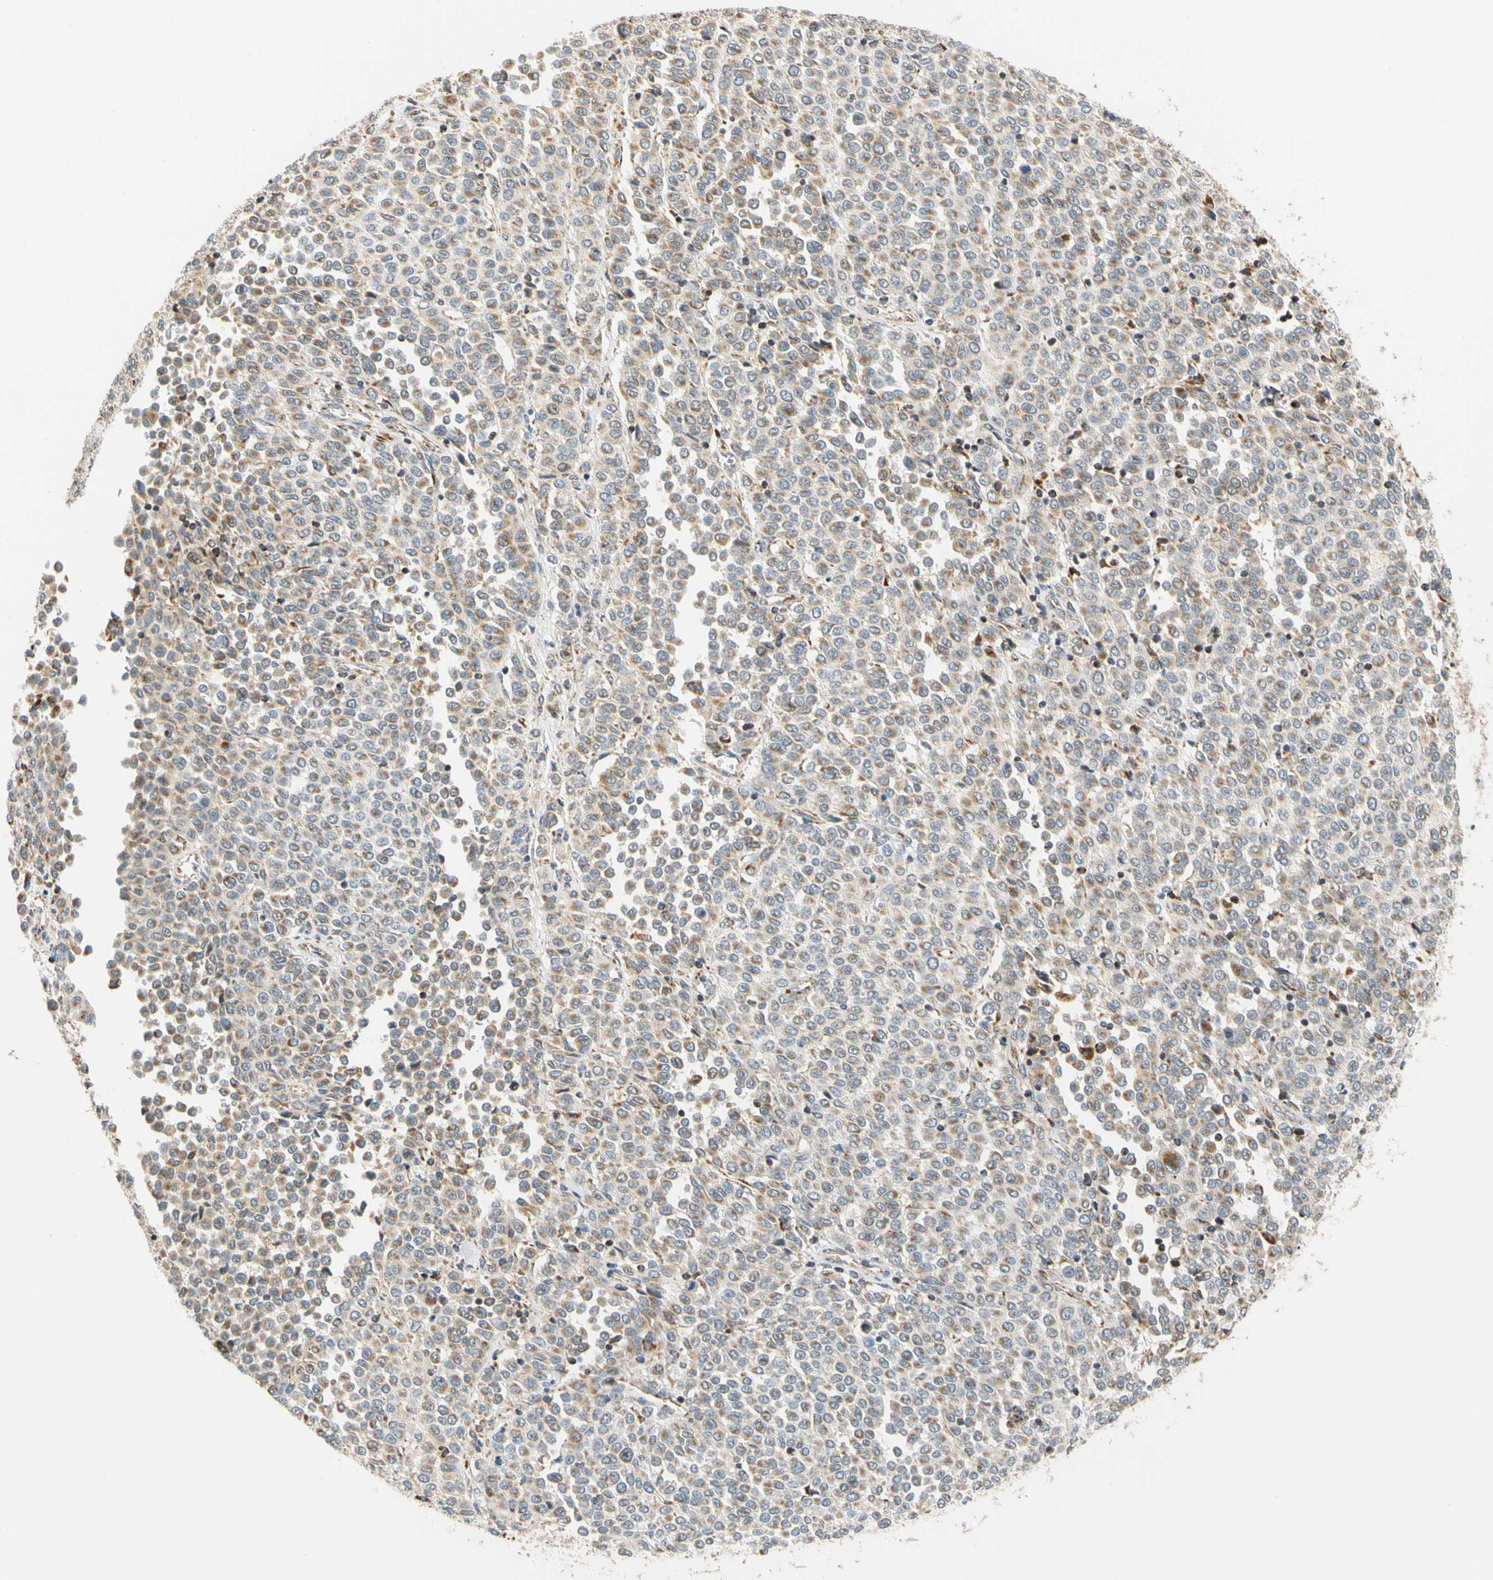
{"staining": {"intensity": "weak", "quantity": "25%-75%", "location": "cytoplasmic/membranous"}, "tissue": "melanoma", "cell_type": "Tumor cells", "image_type": "cancer", "snomed": [{"axis": "morphology", "description": "Malignant melanoma, Metastatic site"}, {"axis": "topography", "description": "Pancreas"}], "caption": "The micrograph exhibits immunohistochemical staining of melanoma. There is weak cytoplasmic/membranous expression is present in approximately 25%-75% of tumor cells. The protein of interest is stained brown, and the nuclei are stained in blue (DAB (3,3'-diaminobenzidine) IHC with brightfield microscopy, high magnification).", "gene": "SFXN3", "patient": {"sex": "female", "age": 30}}